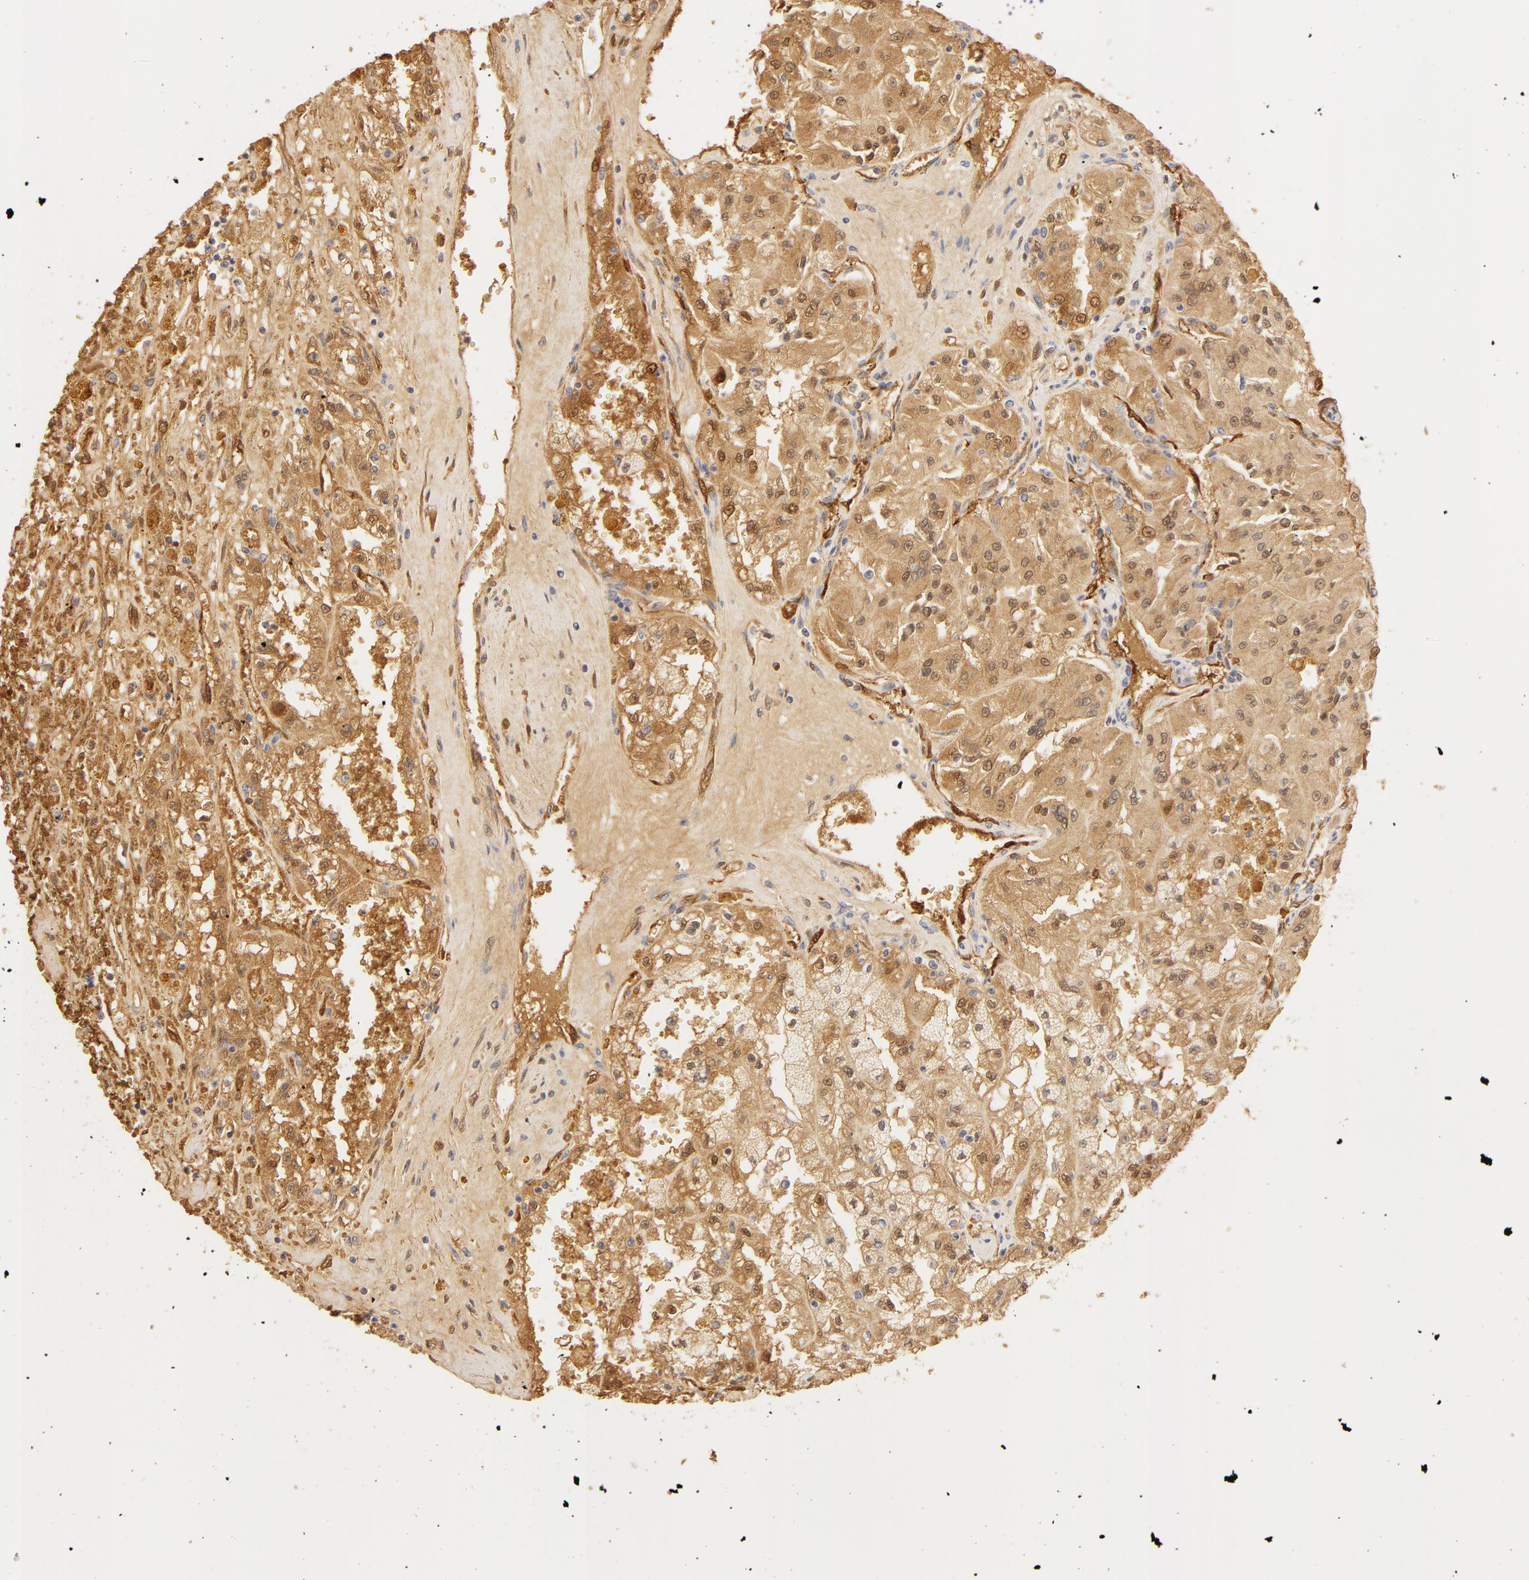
{"staining": {"intensity": "weak", "quantity": "<25%", "location": "cytoplasmic/membranous,nuclear"}, "tissue": "renal cancer", "cell_type": "Tumor cells", "image_type": "cancer", "snomed": [{"axis": "morphology", "description": "Adenocarcinoma, NOS"}, {"axis": "topography", "description": "Kidney"}], "caption": "High magnification brightfield microscopy of renal adenocarcinoma stained with DAB (3,3'-diaminobenzidine) (brown) and counterstained with hematoxylin (blue): tumor cells show no significant positivity.", "gene": "CA2", "patient": {"sex": "male", "age": 78}}